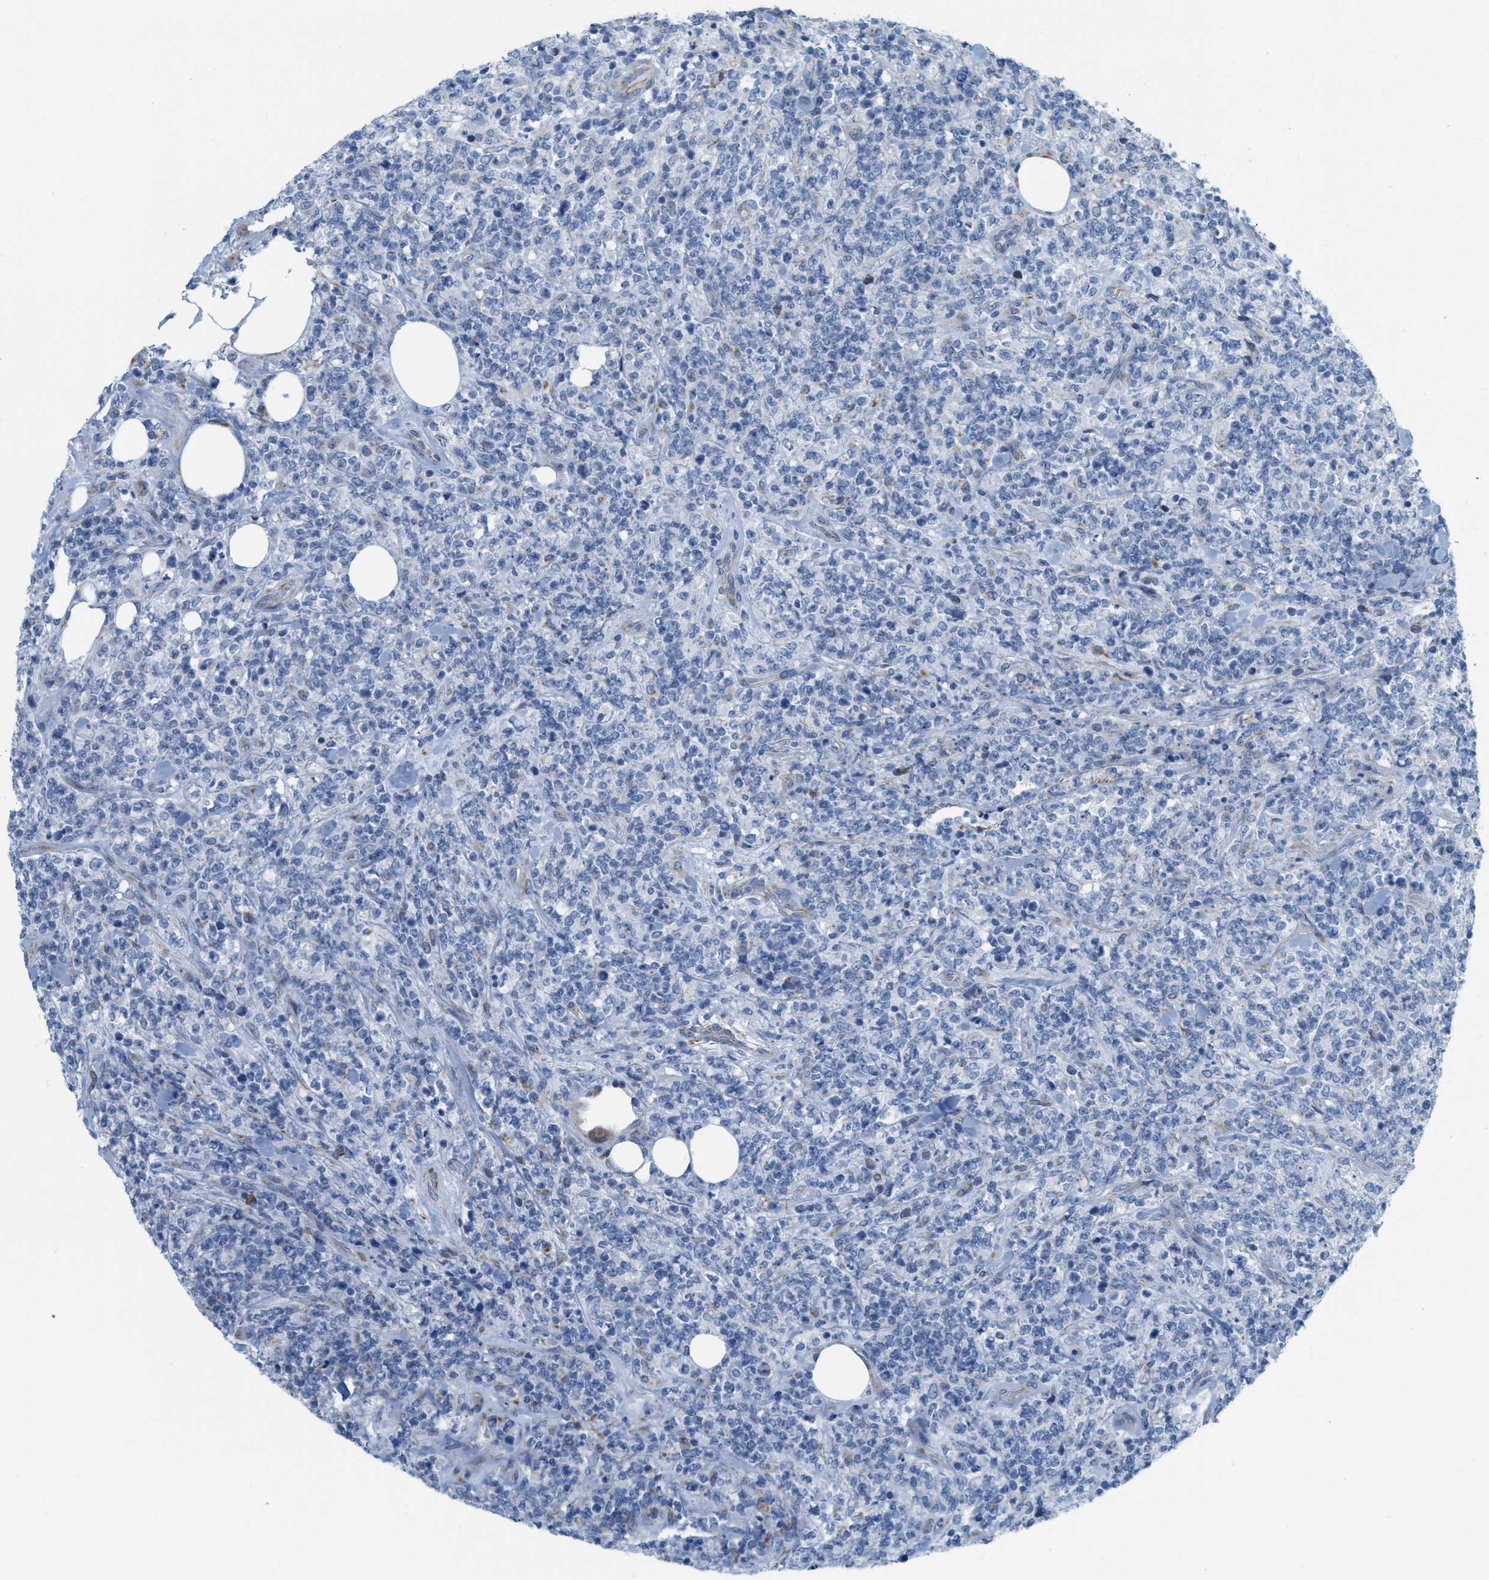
{"staining": {"intensity": "negative", "quantity": "none", "location": "none"}, "tissue": "lymphoma", "cell_type": "Tumor cells", "image_type": "cancer", "snomed": [{"axis": "morphology", "description": "Malignant lymphoma, non-Hodgkin's type, High grade"}, {"axis": "topography", "description": "Soft tissue"}], "caption": "Image shows no protein expression in tumor cells of high-grade malignant lymphoma, non-Hodgkin's type tissue.", "gene": "SLC12A1", "patient": {"sex": "male", "age": 18}}